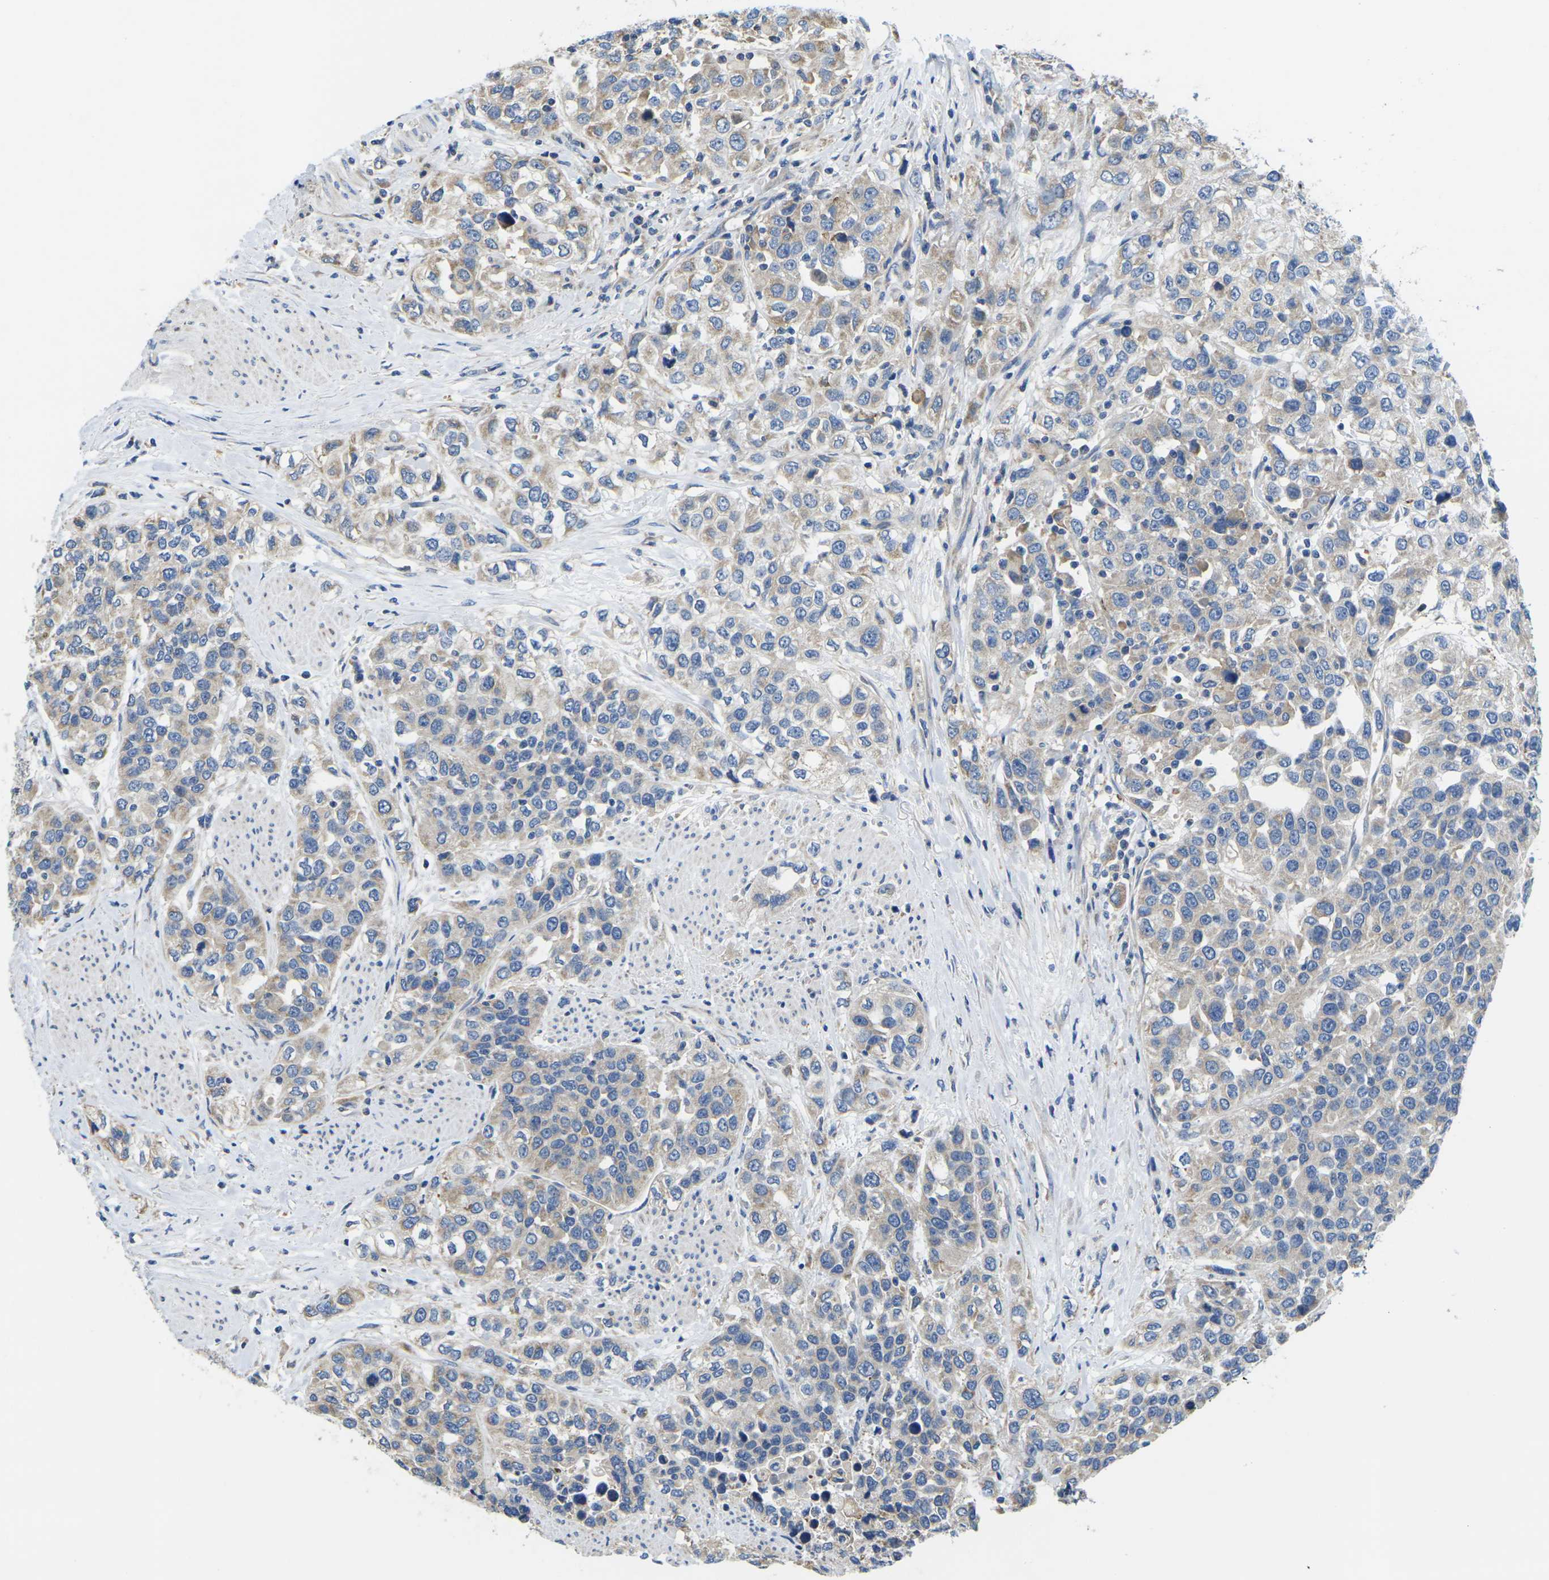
{"staining": {"intensity": "weak", "quantity": ">75%", "location": "cytoplasmic/membranous"}, "tissue": "urothelial cancer", "cell_type": "Tumor cells", "image_type": "cancer", "snomed": [{"axis": "morphology", "description": "Urothelial carcinoma, High grade"}, {"axis": "topography", "description": "Urinary bladder"}], "caption": "A histopathology image of human urothelial carcinoma (high-grade) stained for a protein demonstrates weak cytoplasmic/membranous brown staining in tumor cells.", "gene": "TMEFF2", "patient": {"sex": "female", "age": 80}}